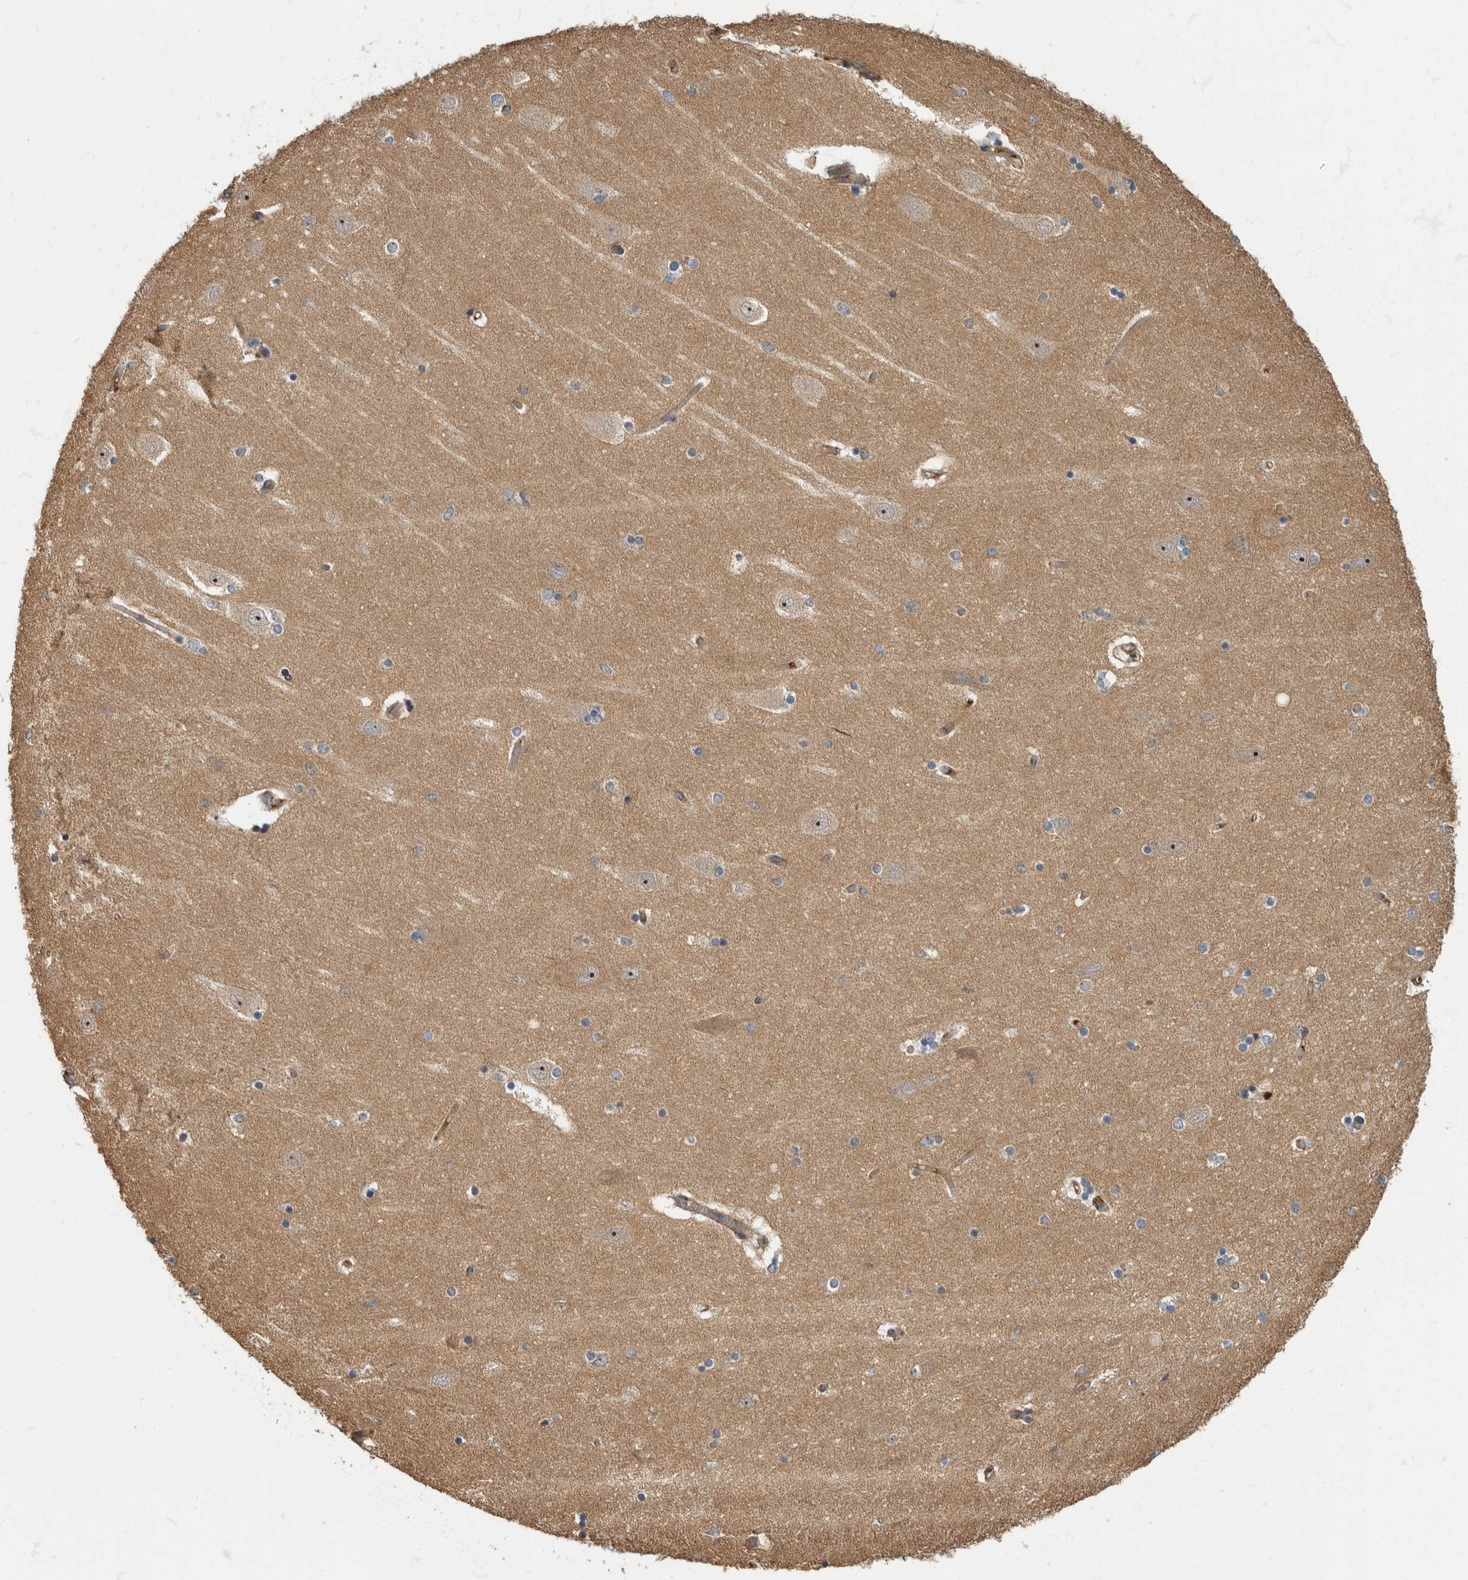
{"staining": {"intensity": "moderate", "quantity": "25%-75%", "location": "cytoplasmic/membranous"}, "tissue": "hippocampus", "cell_type": "Glial cells", "image_type": "normal", "snomed": [{"axis": "morphology", "description": "Normal tissue, NOS"}, {"axis": "topography", "description": "Hippocampus"}], "caption": "The immunohistochemical stain shows moderate cytoplasmic/membranous positivity in glial cells of normal hippocampus. (DAB IHC, brown staining for protein, blue staining for nuclei).", "gene": "DAAM1", "patient": {"sex": "female", "age": 54}}